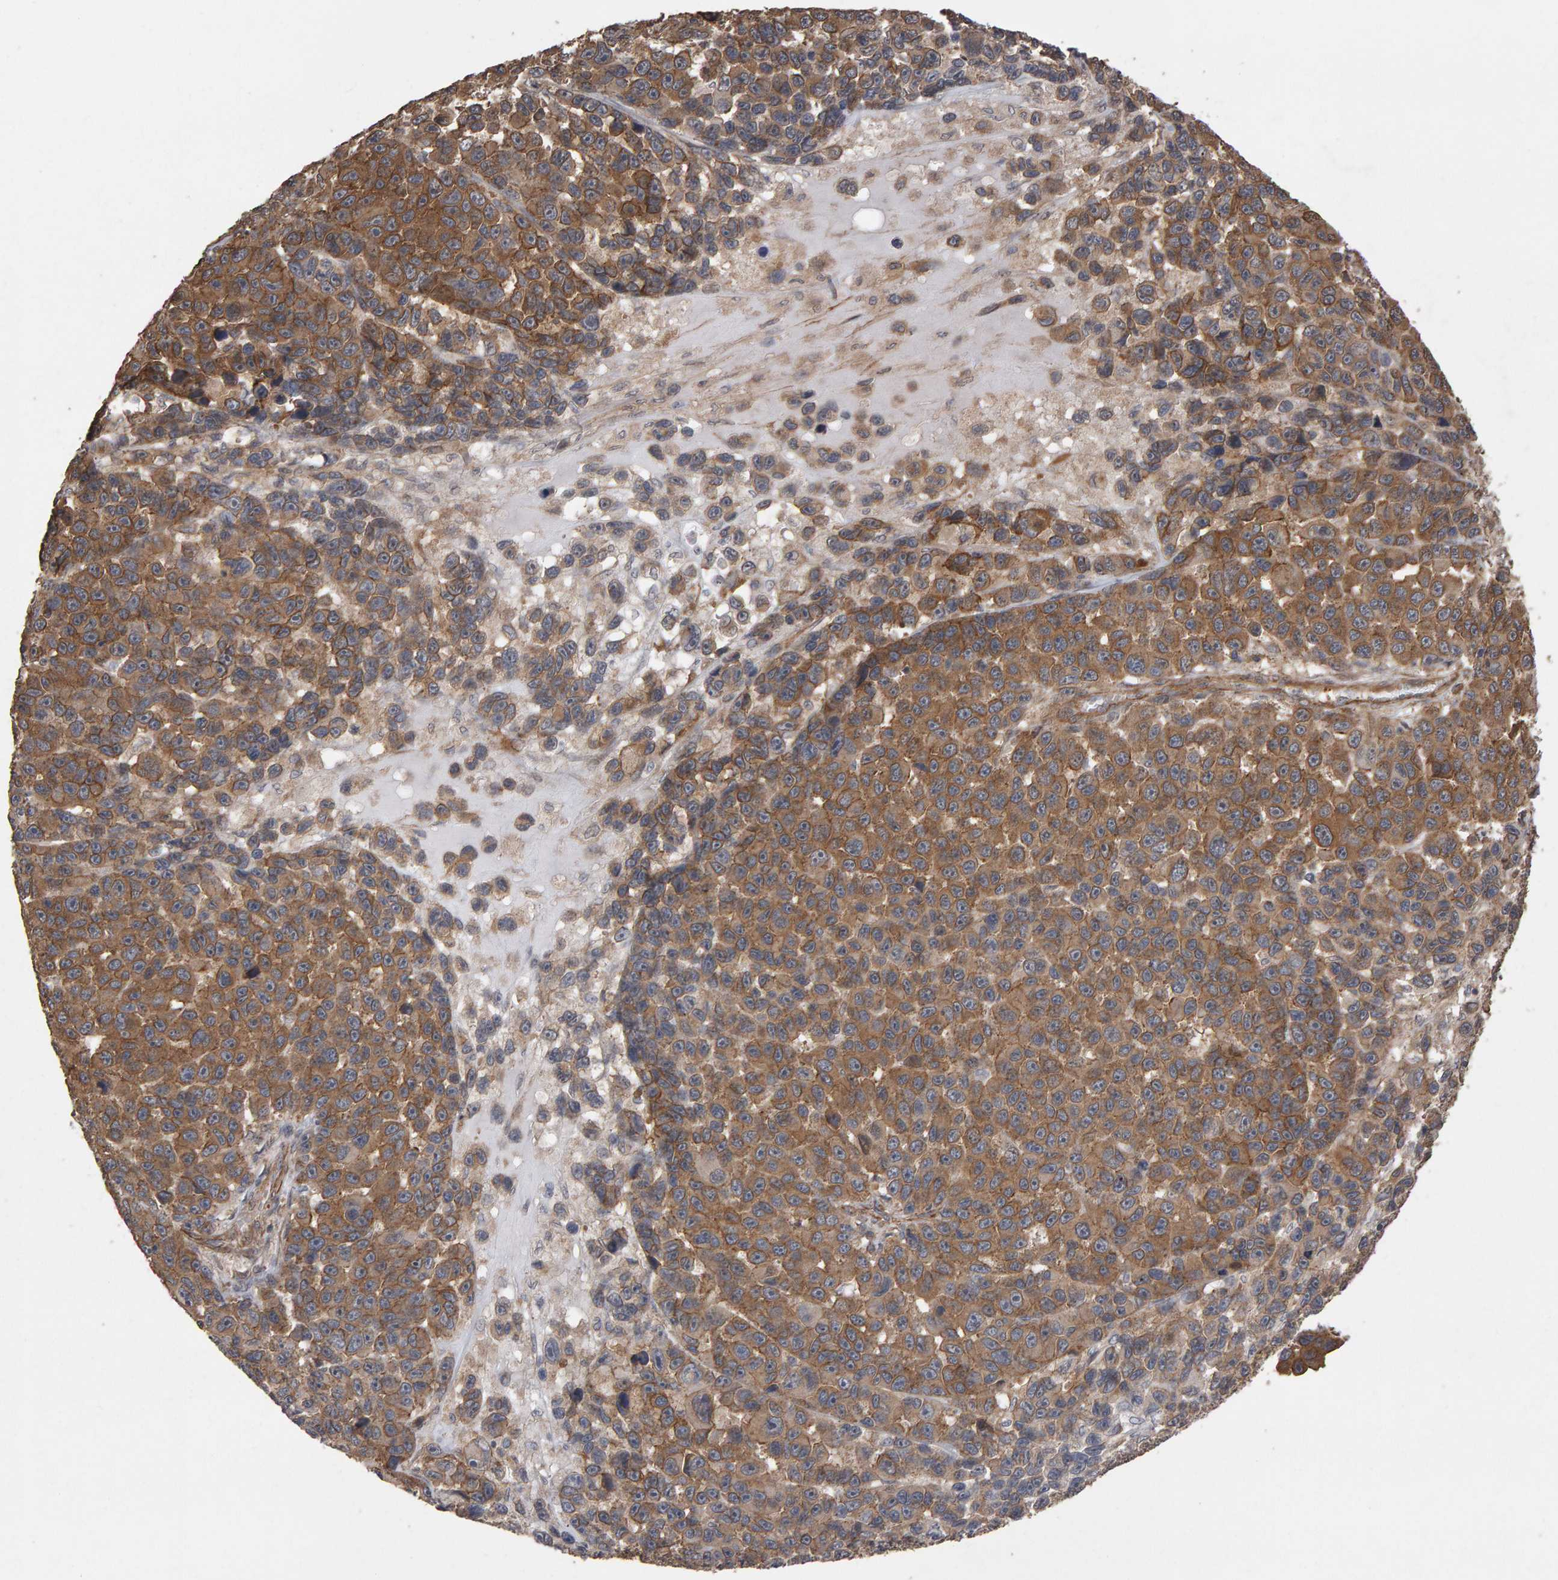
{"staining": {"intensity": "moderate", "quantity": ">75%", "location": "cytoplasmic/membranous"}, "tissue": "melanoma", "cell_type": "Tumor cells", "image_type": "cancer", "snomed": [{"axis": "morphology", "description": "Malignant melanoma, NOS"}, {"axis": "topography", "description": "Skin"}], "caption": "Moderate cytoplasmic/membranous protein positivity is identified in approximately >75% of tumor cells in melanoma.", "gene": "SCRIB", "patient": {"sex": "male", "age": 53}}